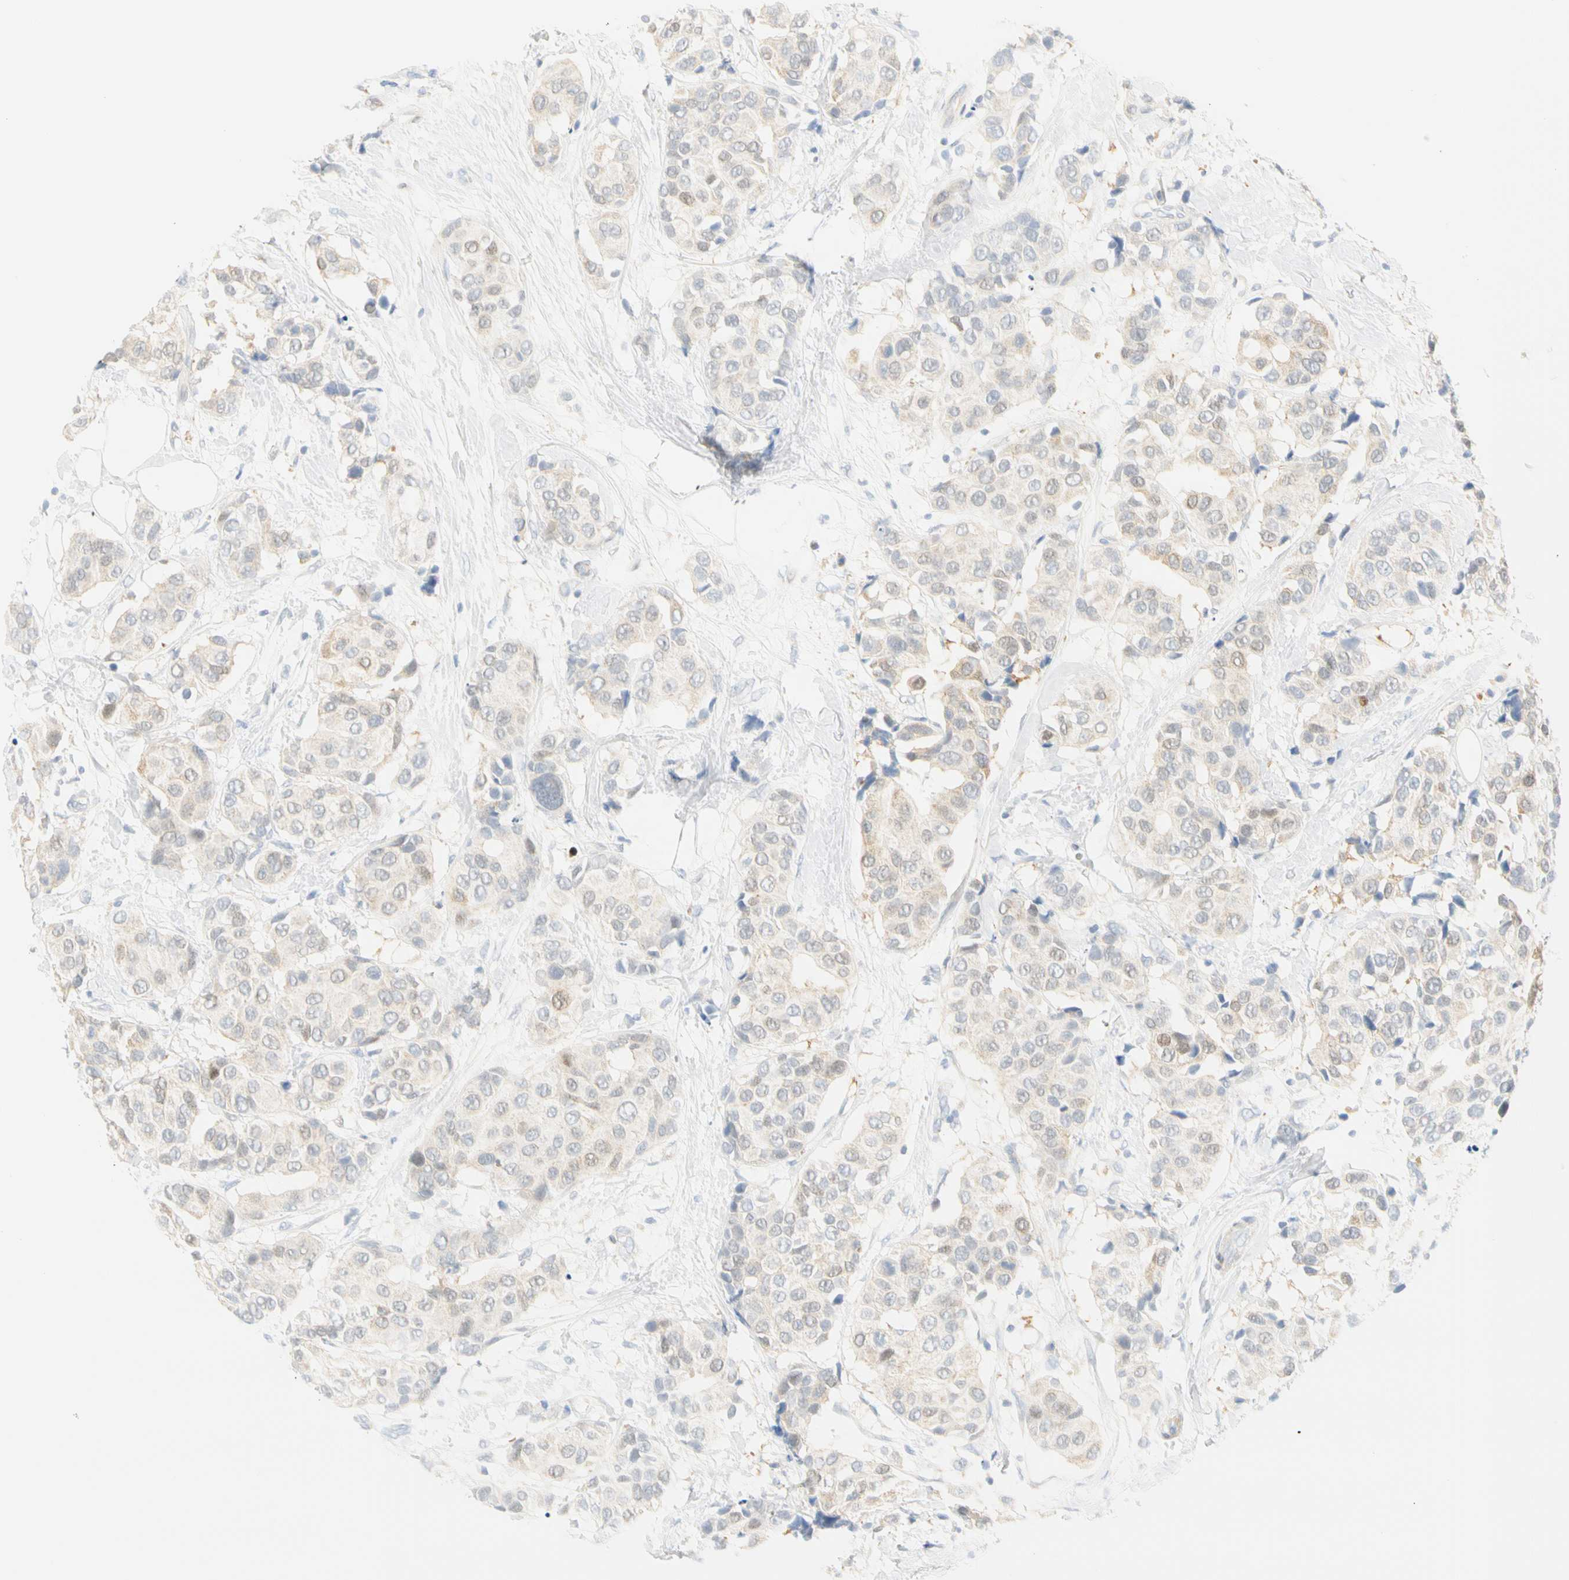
{"staining": {"intensity": "weak", "quantity": "<25%", "location": "cytoplasmic/membranous"}, "tissue": "breast cancer", "cell_type": "Tumor cells", "image_type": "cancer", "snomed": [{"axis": "morphology", "description": "Normal tissue, NOS"}, {"axis": "morphology", "description": "Duct carcinoma"}, {"axis": "topography", "description": "Breast"}], "caption": "Tumor cells are negative for brown protein staining in invasive ductal carcinoma (breast).", "gene": "SELENBP1", "patient": {"sex": "female", "age": 39}}